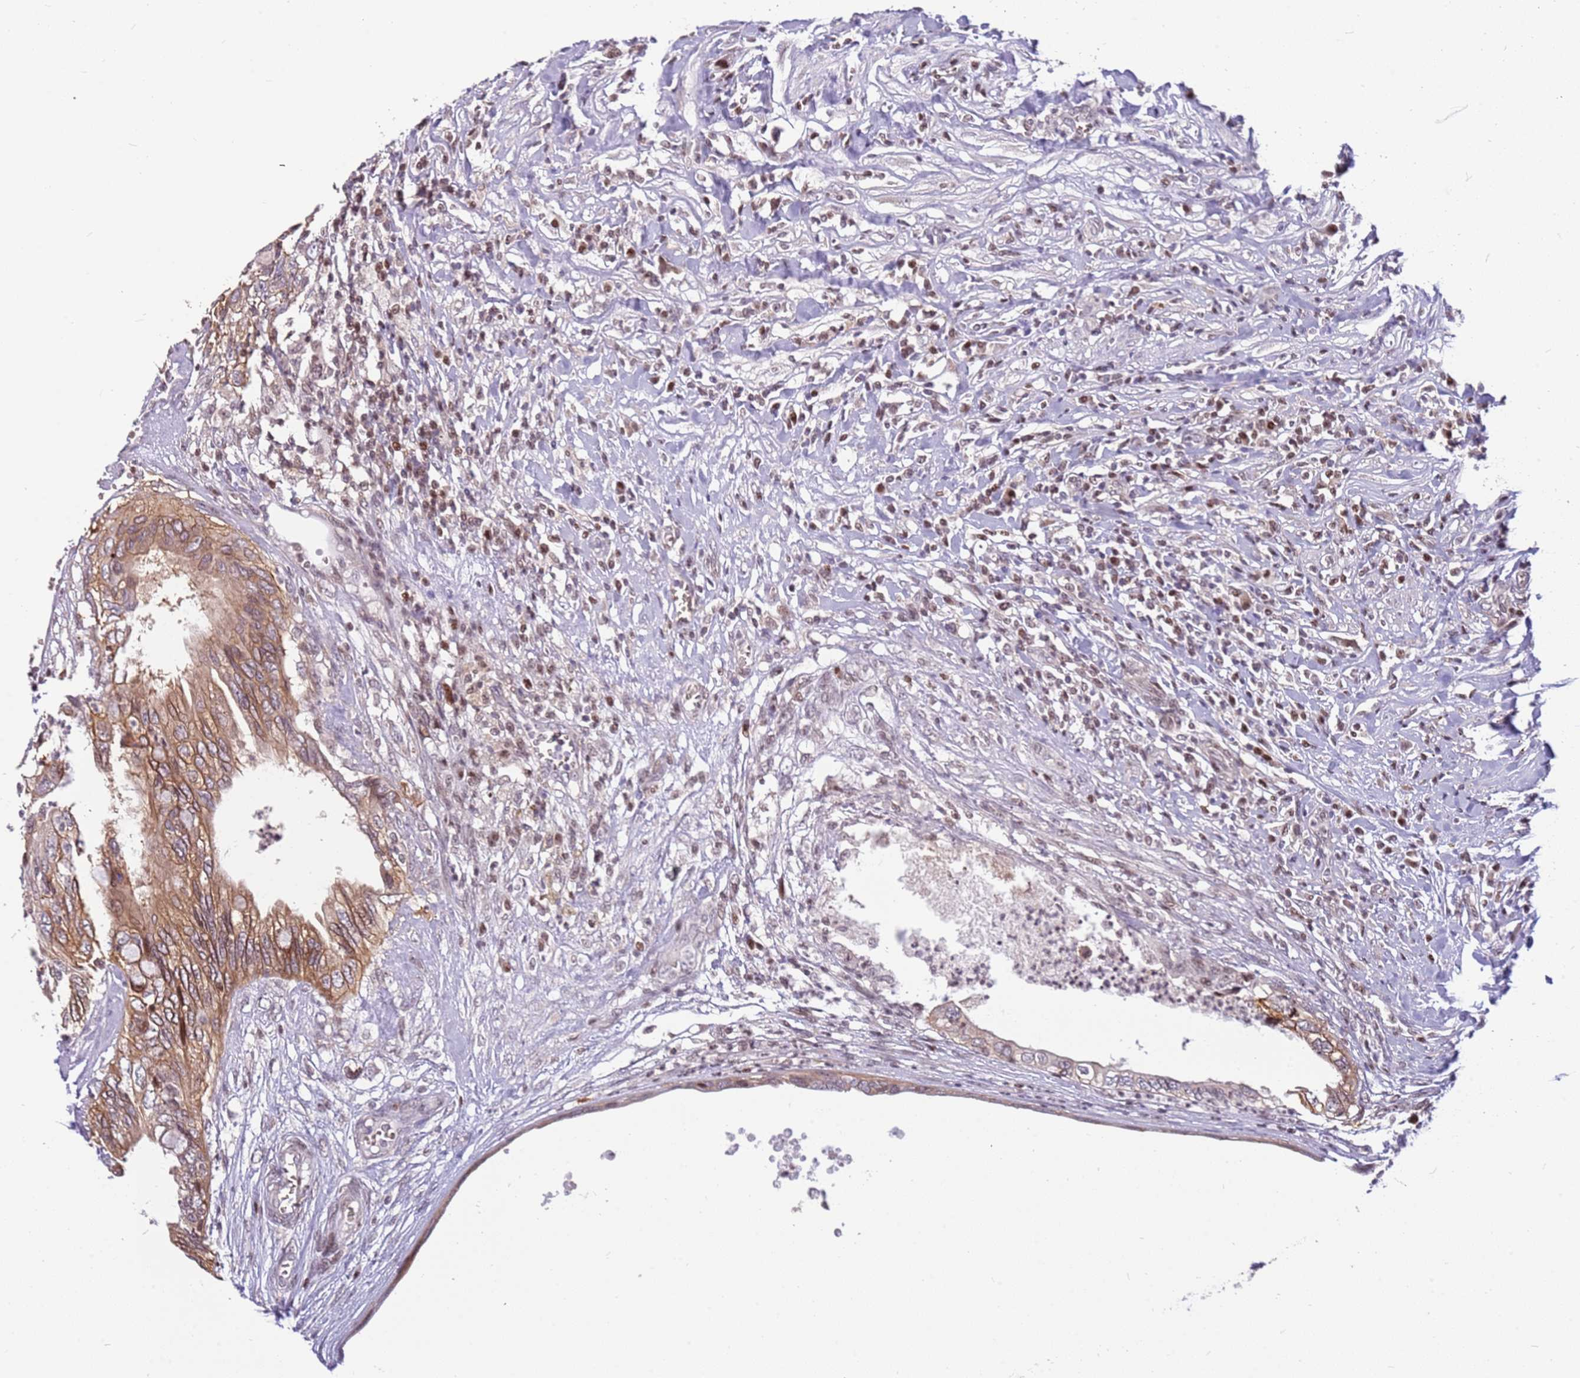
{"staining": {"intensity": "moderate", "quantity": ">75%", "location": "cytoplasmic/membranous"}, "tissue": "testis cancer", "cell_type": "Tumor cells", "image_type": "cancer", "snomed": [{"axis": "morphology", "description": "Seminoma, NOS"}, {"axis": "morphology", "description": "Carcinoma, Embryonal, NOS"}, {"axis": "topography", "description": "Testis"}], "caption": "There is medium levels of moderate cytoplasmic/membranous staining in tumor cells of testis embryonal carcinoma, as demonstrated by immunohistochemical staining (brown color).", "gene": "ARHGEF5", "patient": {"sex": "male", "age": 29}}